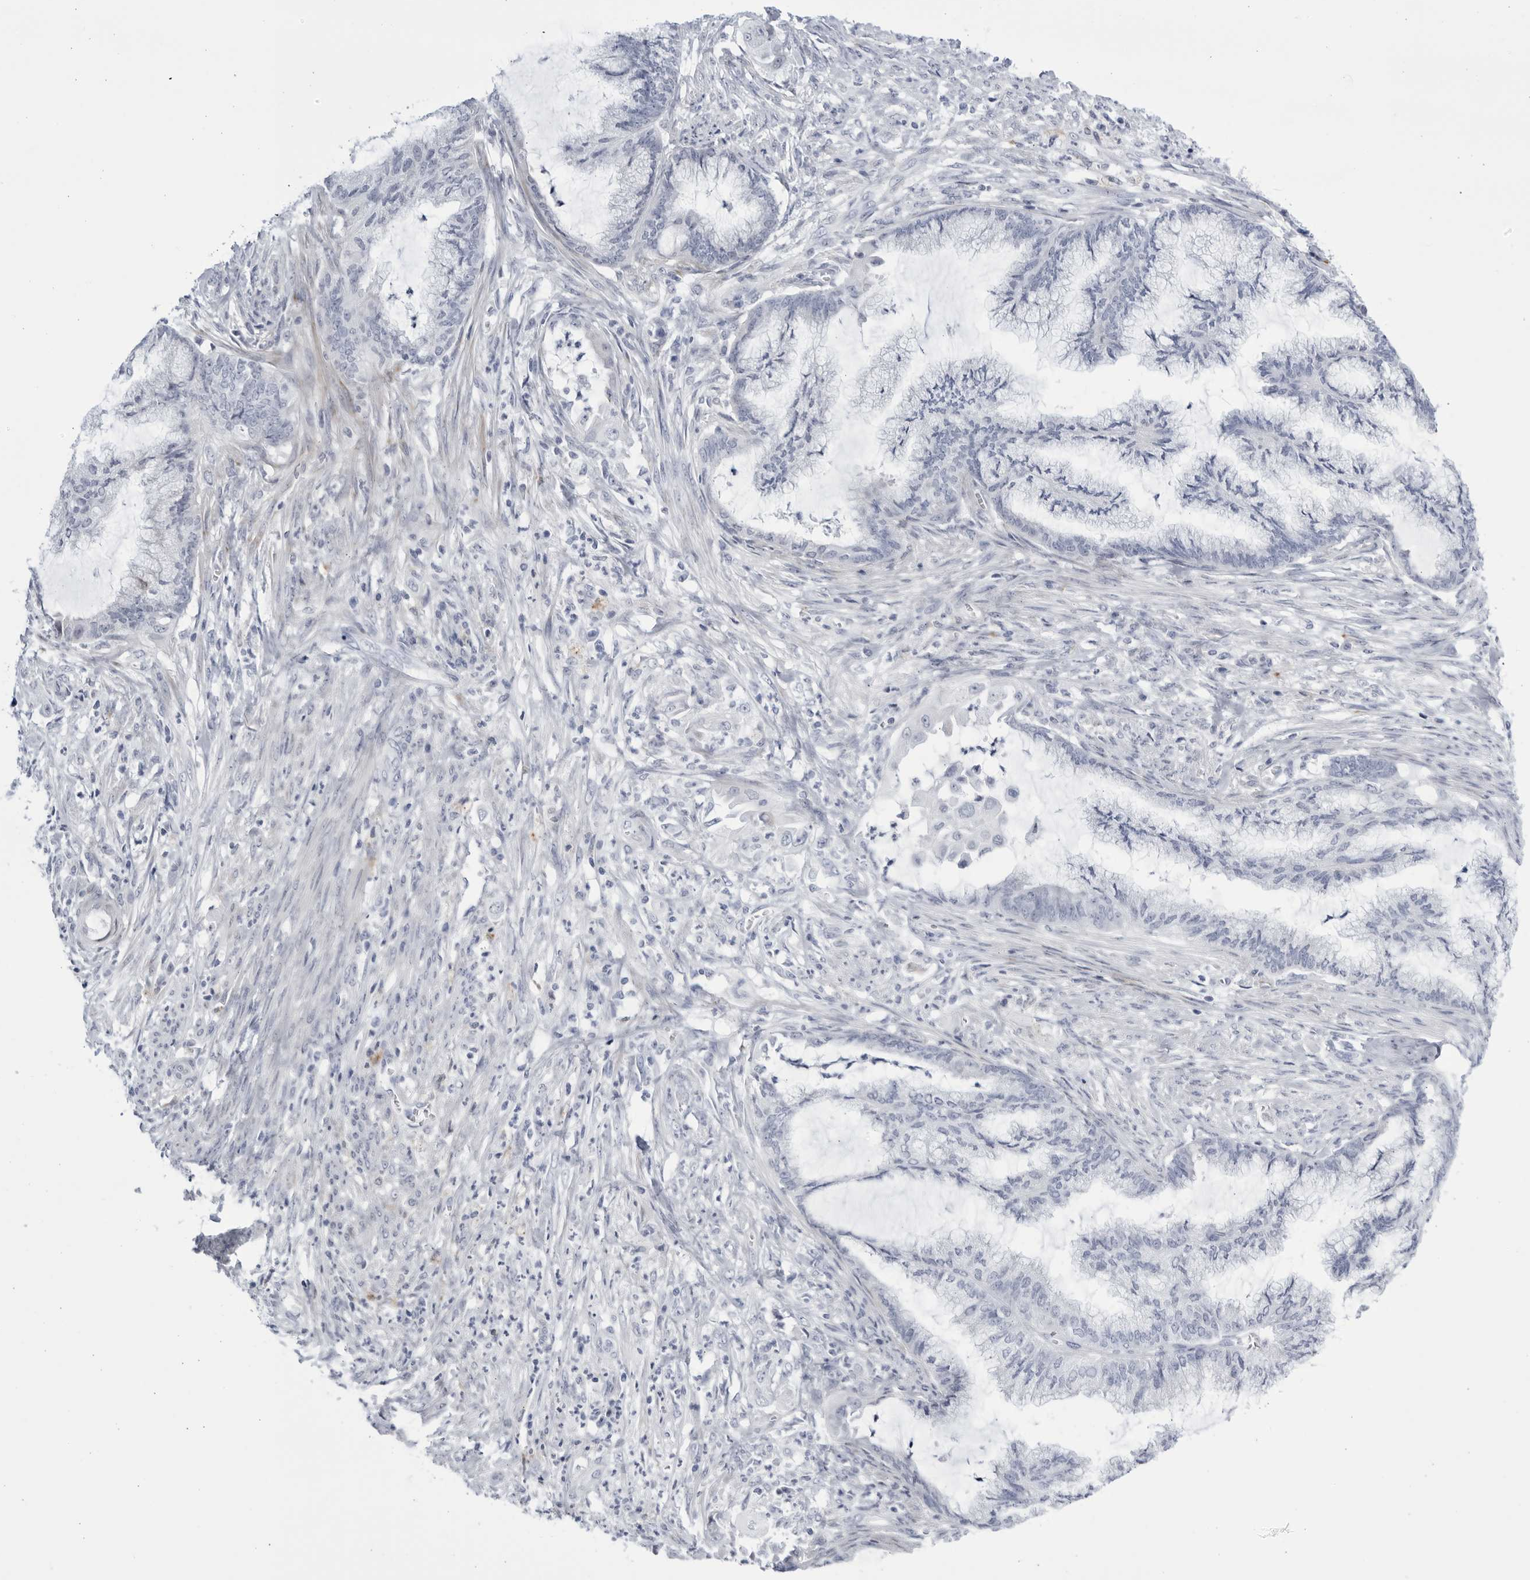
{"staining": {"intensity": "negative", "quantity": "none", "location": "none"}, "tissue": "endometrial cancer", "cell_type": "Tumor cells", "image_type": "cancer", "snomed": [{"axis": "morphology", "description": "Adenocarcinoma, NOS"}, {"axis": "topography", "description": "Endometrium"}], "caption": "Immunohistochemical staining of endometrial adenocarcinoma exhibits no significant staining in tumor cells.", "gene": "CCDC181", "patient": {"sex": "female", "age": 86}}